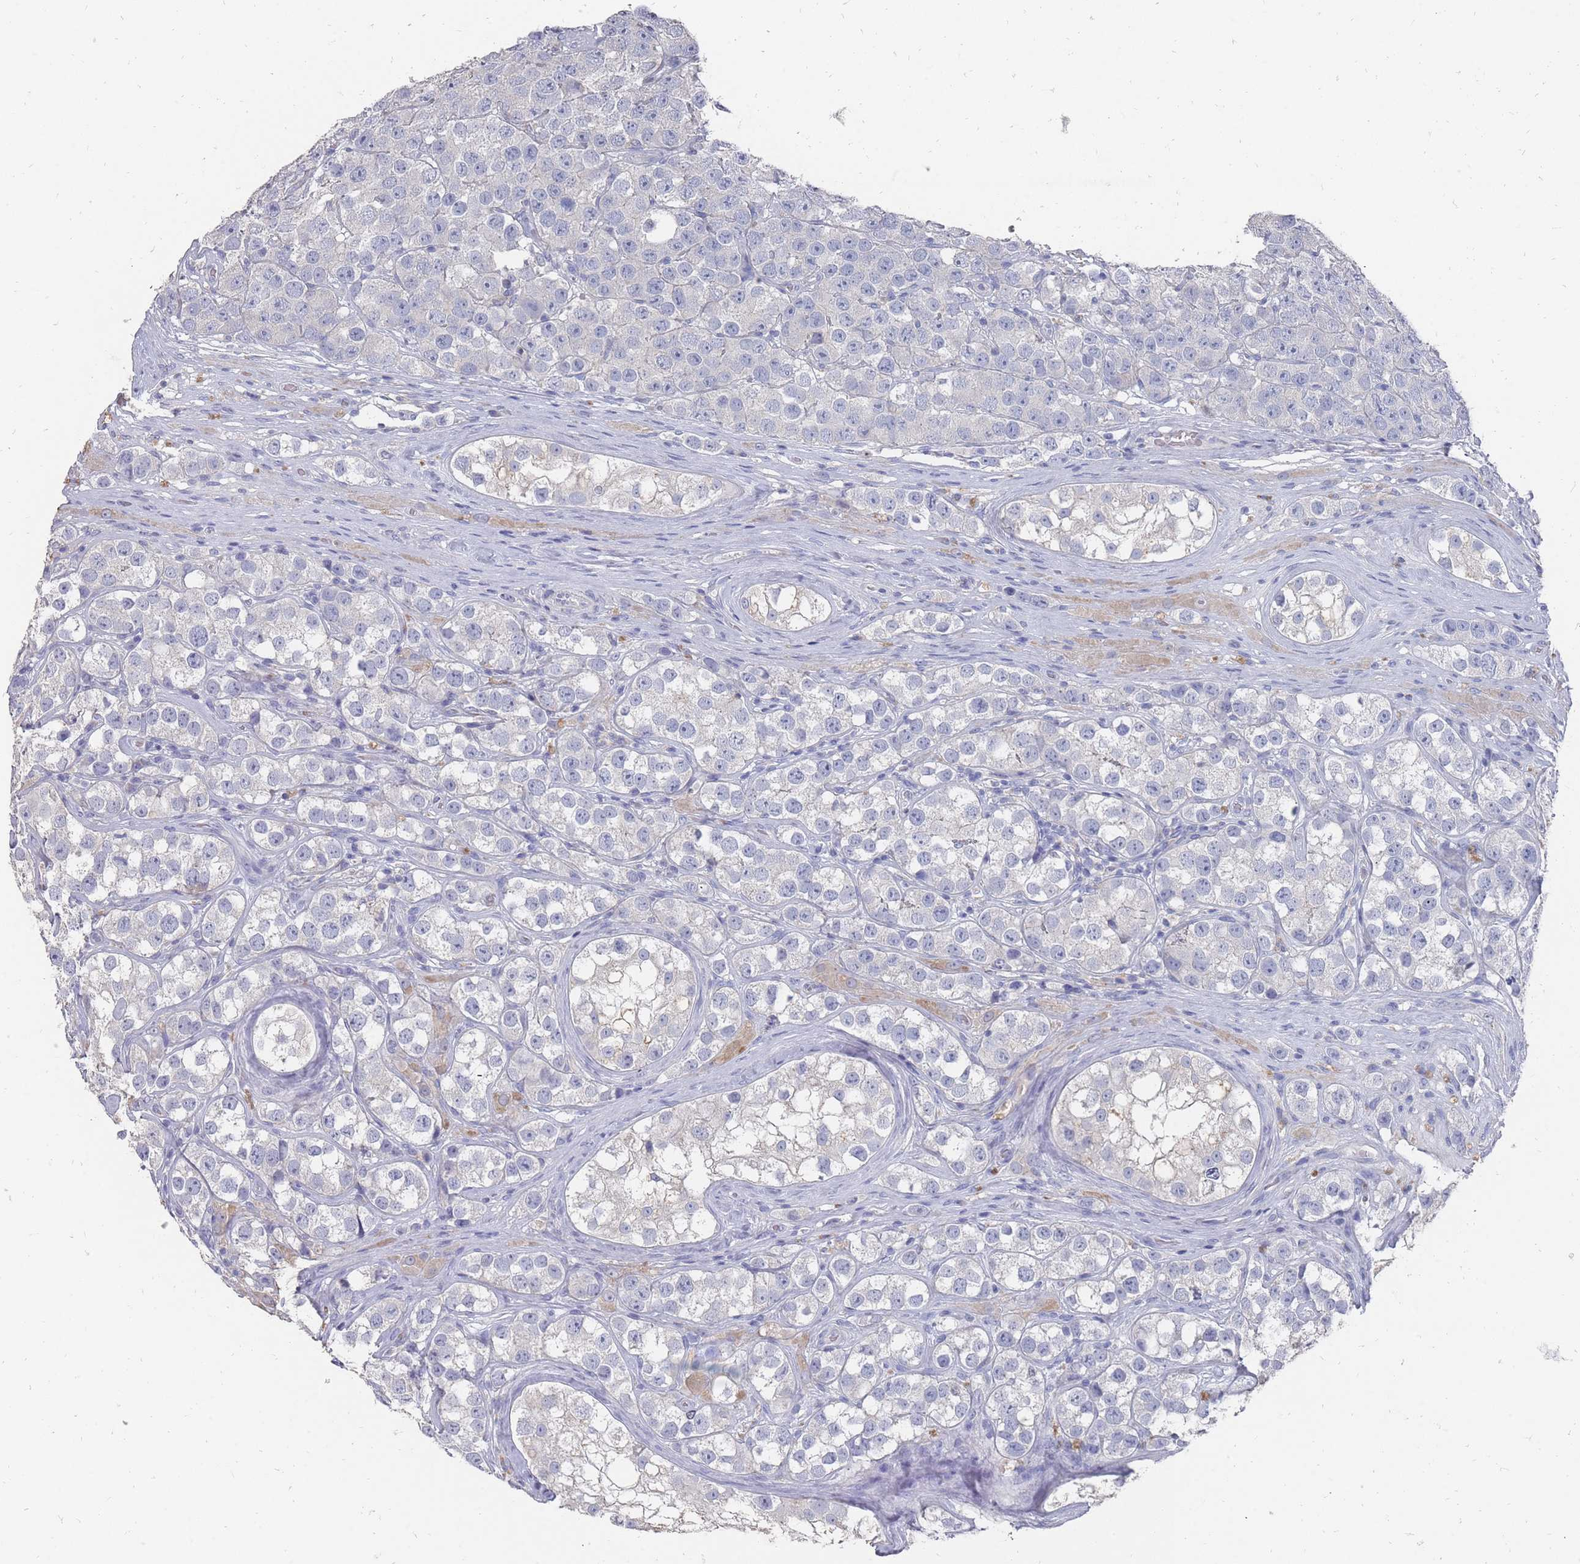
{"staining": {"intensity": "negative", "quantity": "none", "location": "none"}, "tissue": "testis cancer", "cell_type": "Tumor cells", "image_type": "cancer", "snomed": [{"axis": "morphology", "description": "Seminoma, NOS"}, {"axis": "topography", "description": "Testis"}], "caption": "Immunohistochemistry histopathology image of neoplastic tissue: seminoma (testis) stained with DAB (3,3'-diaminobenzidine) exhibits no significant protein staining in tumor cells.", "gene": "OTULINL", "patient": {"sex": "male", "age": 28}}